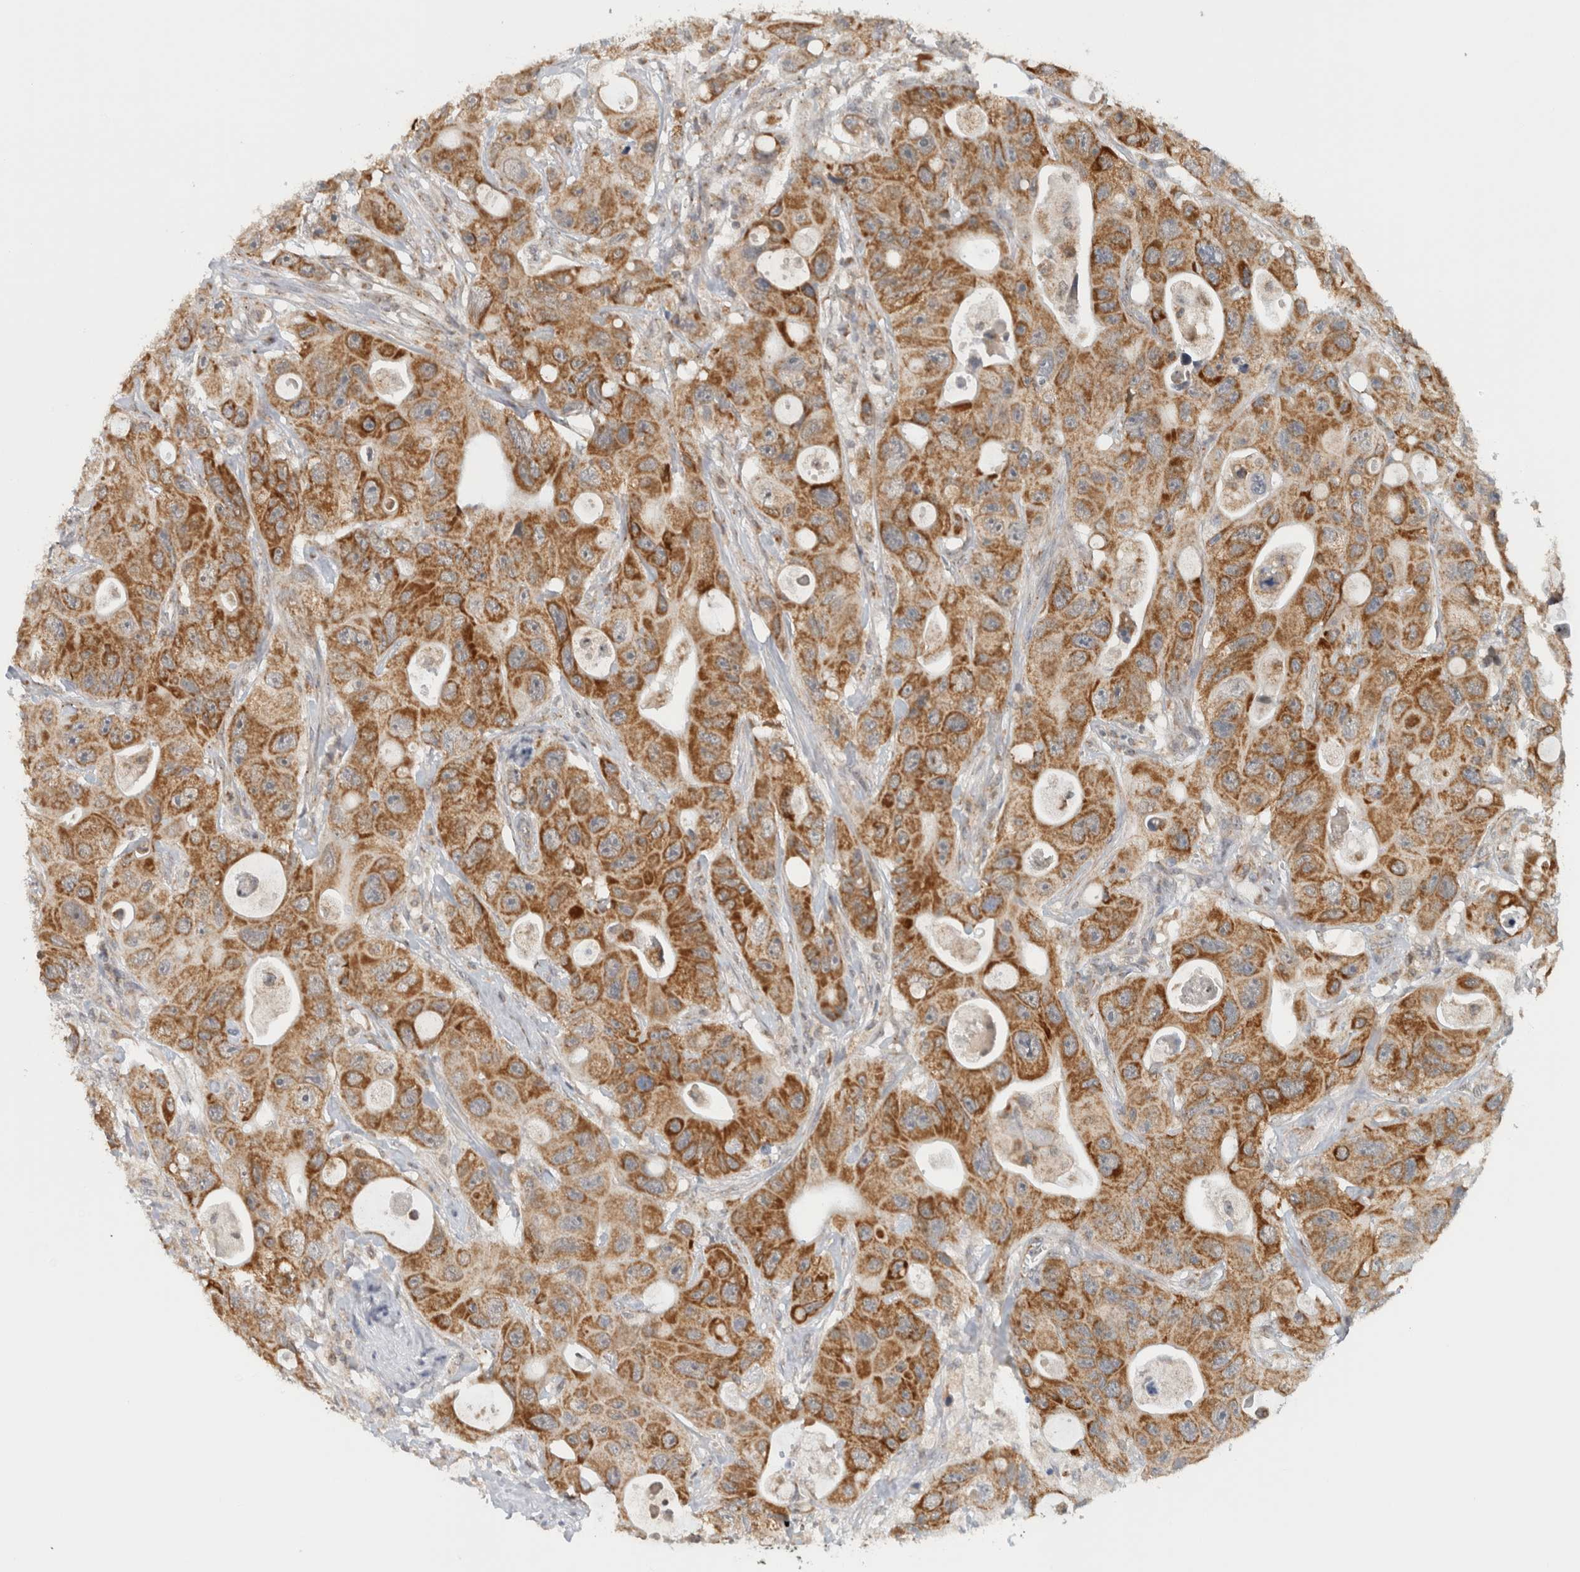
{"staining": {"intensity": "moderate", "quantity": ">75%", "location": "cytoplasmic/membranous"}, "tissue": "colorectal cancer", "cell_type": "Tumor cells", "image_type": "cancer", "snomed": [{"axis": "morphology", "description": "Adenocarcinoma, NOS"}, {"axis": "topography", "description": "Colon"}], "caption": "The histopathology image demonstrates immunohistochemical staining of colorectal cancer (adenocarcinoma). There is moderate cytoplasmic/membranous staining is appreciated in about >75% of tumor cells.", "gene": "CMC2", "patient": {"sex": "female", "age": 46}}